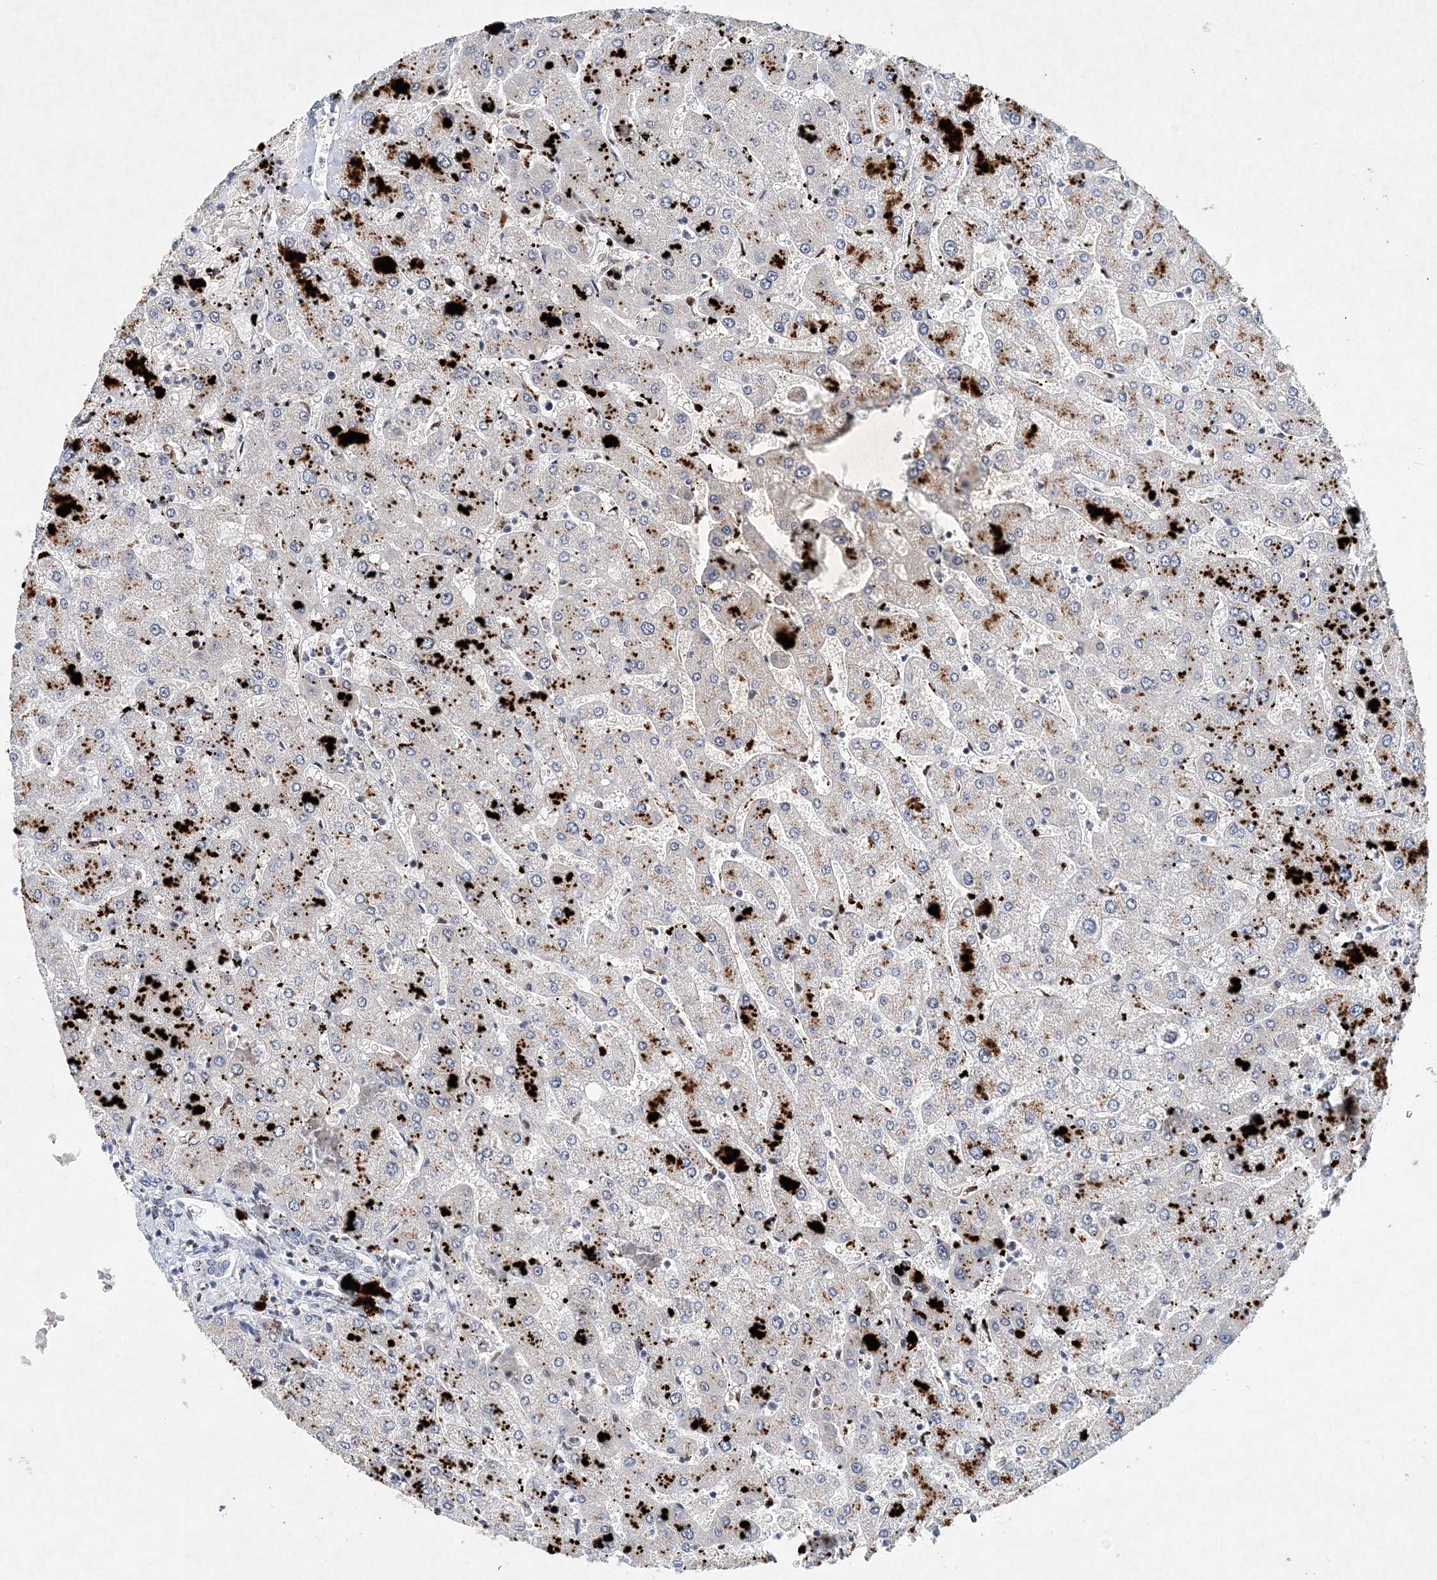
{"staining": {"intensity": "negative", "quantity": "none", "location": "none"}, "tissue": "liver", "cell_type": "Cholangiocytes", "image_type": "normal", "snomed": [{"axis": "morphology", "description": "Normal tissue, NOS"}, {"axis": "topography", "description": "Liver"}], "caption": "High power microscopy image of an immunohistochemistry (IHC) histopathology image of unremarkable liver, revealing no significant positivity in cholangiocytes.", "gene": "KPNA4", "patient": {"sex": "male", "age": 55}}